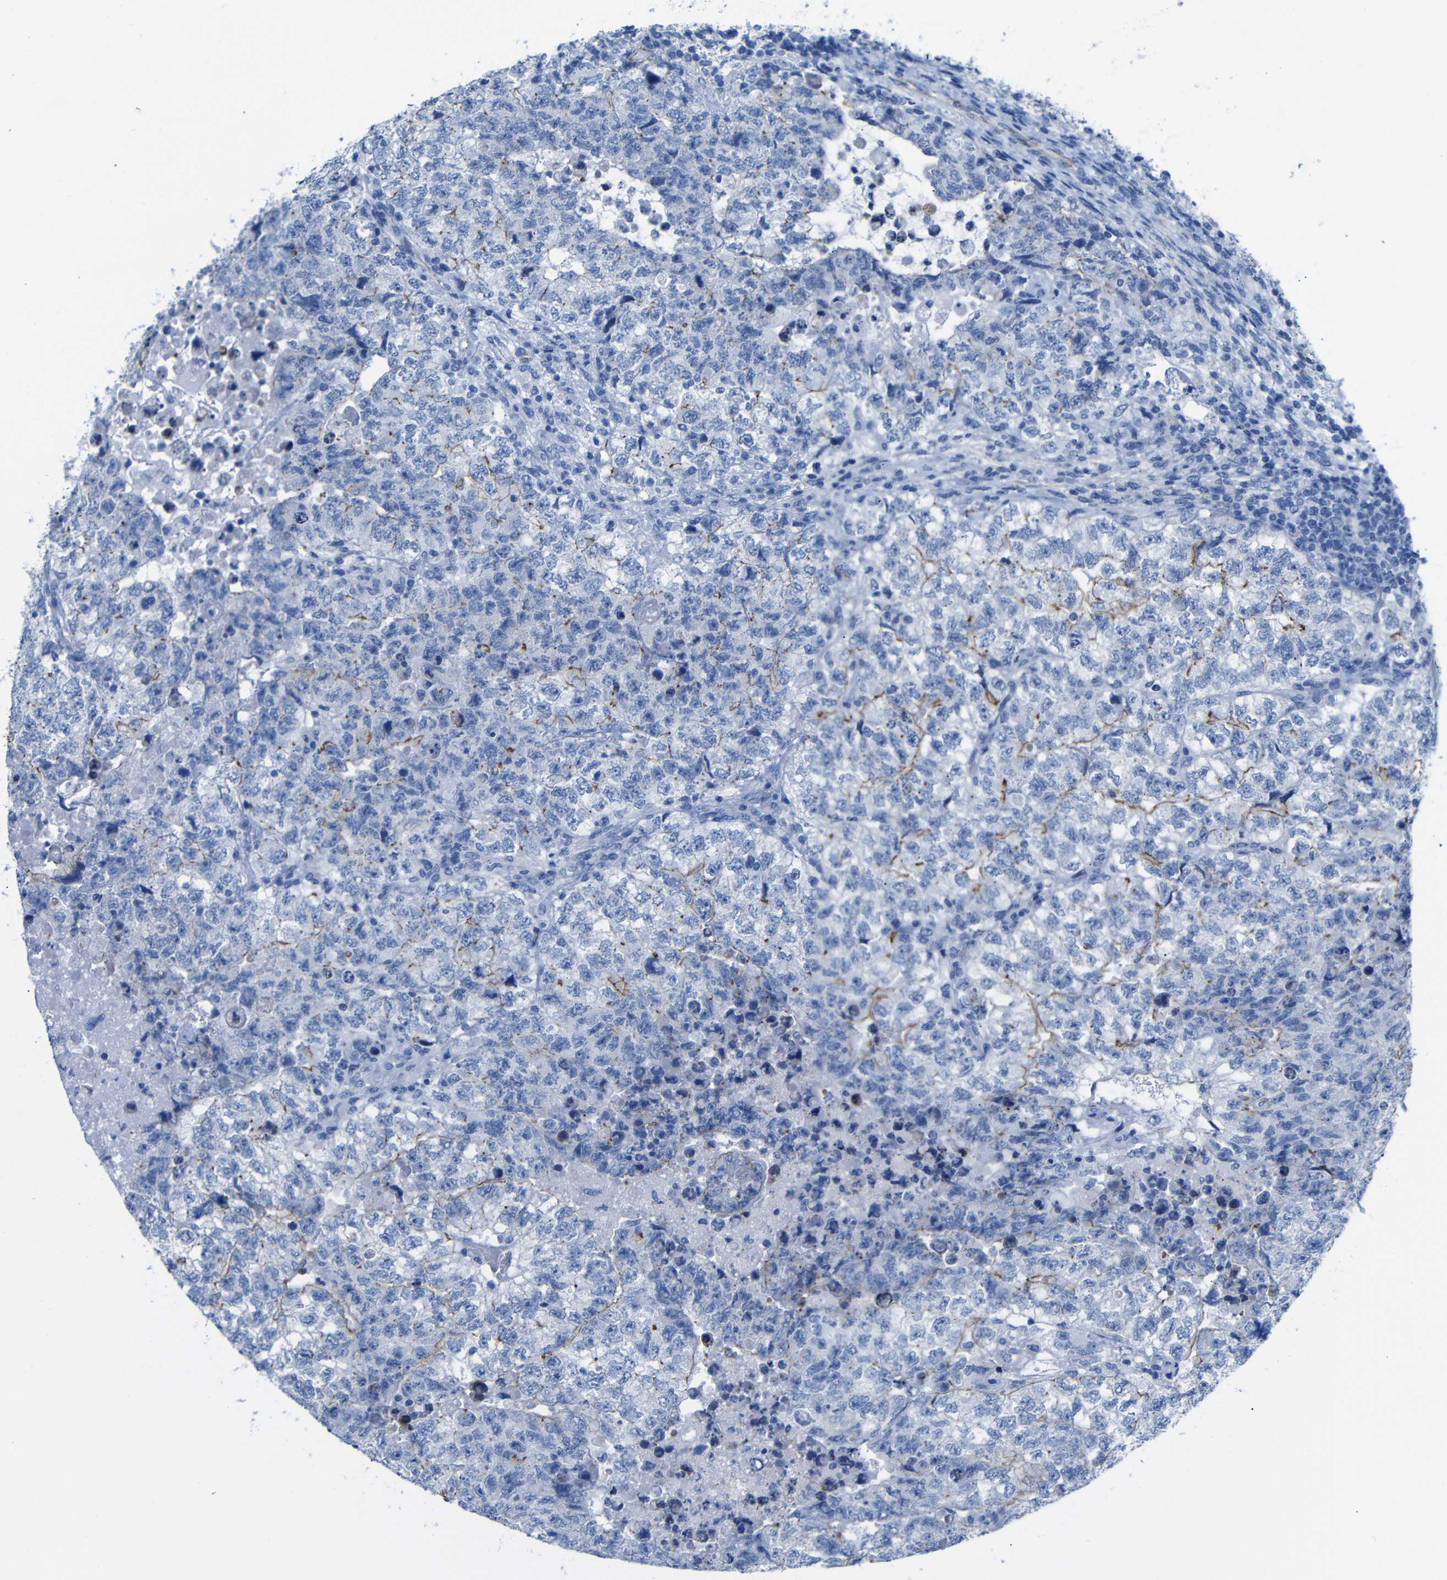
{"staining": {"intensity": "moderate", "quantity": "<25%", "location": "cytoplasmic/membranous"}, "tissue": "testis cancer", "cell_type": "Tumor cells", "image_type": "cancer", "snomed": [{"axis": "morphology", "description": "Carcinoma, Embryonal, NOS"}, {"axis": "topography", "description": "Testis"}], "caption": "Immunohistochemistry (IHC) image of human testis cancer (embryonal carcinoma) stained for a protein (brown), which reveals low levels of moderate cytoplasmic/membranous staining in about <25% of tumor cells.", "gene": "CGNL1", "patient": {"sex": "male", "age": 36}}